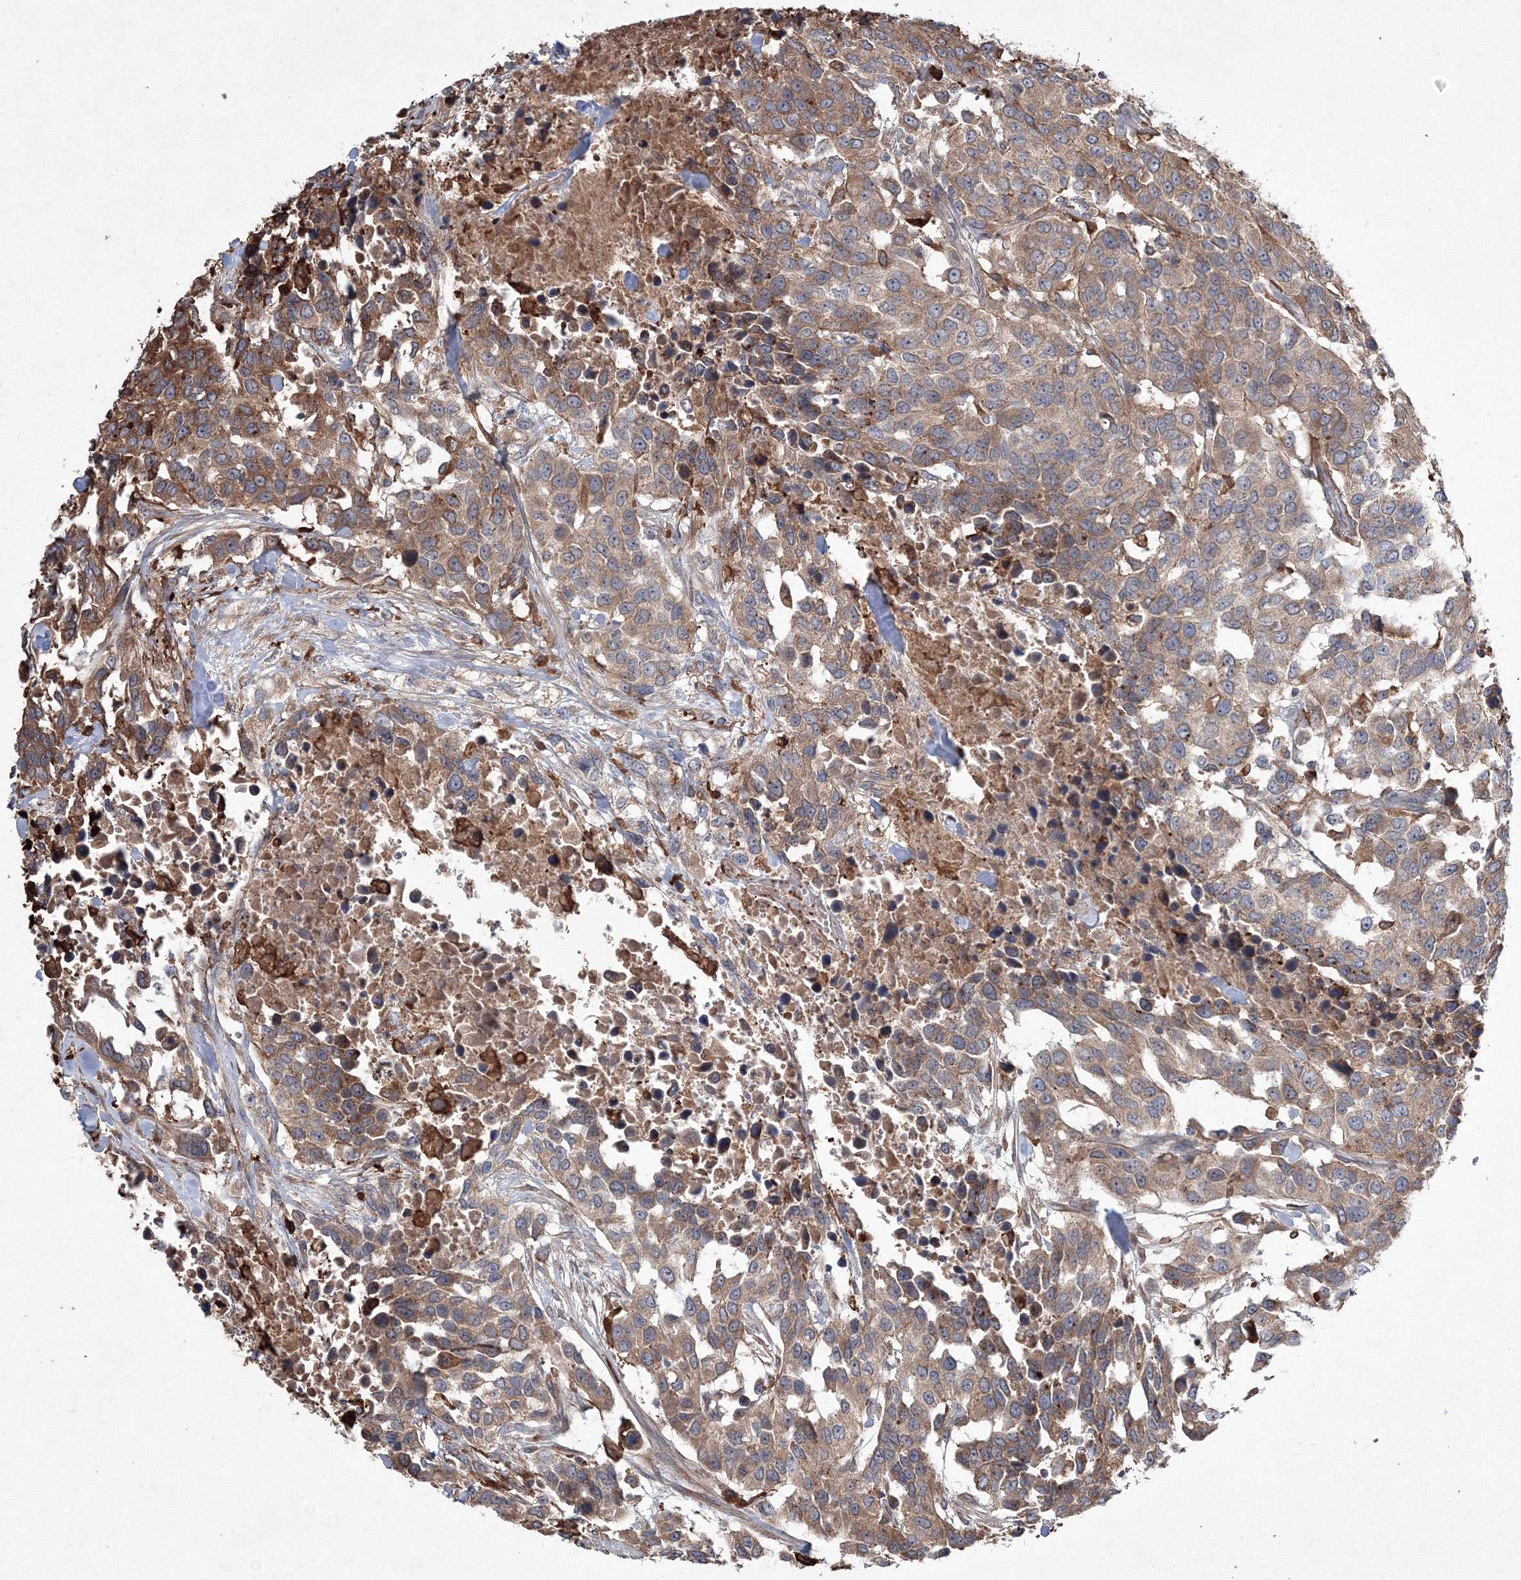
{"staining": {"intensity": "moderate", "quantity": ">75%", "location": "cytoplasmic/membranous"}, "tissue": "urothelial cancer", "cell_type": "Tumor cells", "image_type": "cancer", "snomed": [{"axis": "morphology", "description": "Urothelial carcinoma, High grade"}, {"axis": "topography", "description": "Urinary bladder"}], "caption": "This micrograph demonstrates immunohistochemistry staining of urothelial cancer, with medium moderate cytoplasmic/membranous staining in about >75% of tumor cells.", "gene": "RANBP3L", "patient": {"sex": "female", "age": 80}}